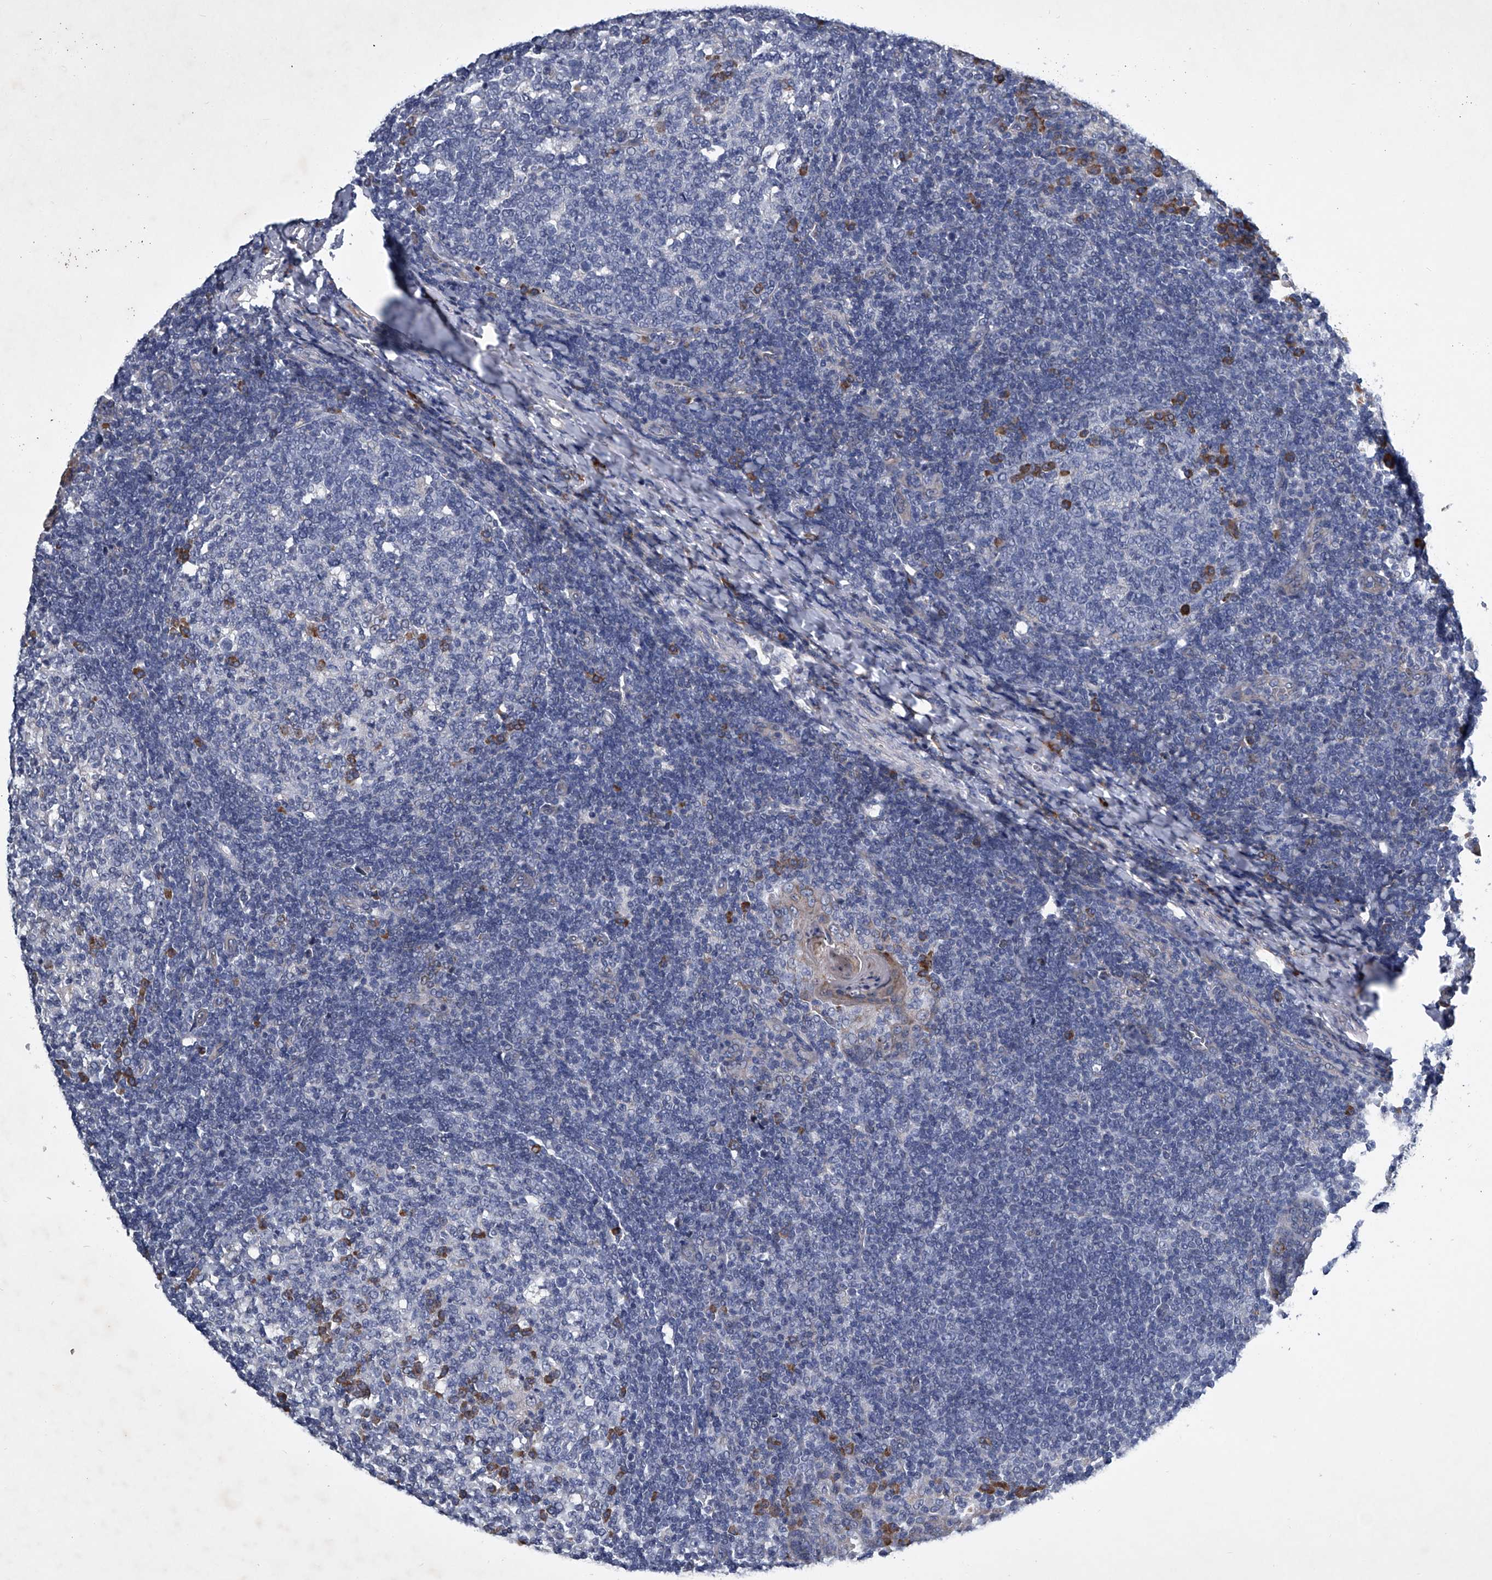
{"staining": {"intensity": "weak", "quantity": "<25%", "location": "cytoplasmic/membranous"}, "tissue": "tonsil", "cell_type": "Germinal center cells", "image_type": "normal", "snomed": [{"axis": "morphology", "description": "Normal tissue, NOS"}, {"axis": "topography", "description": "Tonsil"}], "caption": "A high-resolution image shows IHC staining of unremarkable tonsil, which displays no significant staining in germinal center cells.", "gene": "ABCG1", "patient": {"sex": "female", "age": 19}}